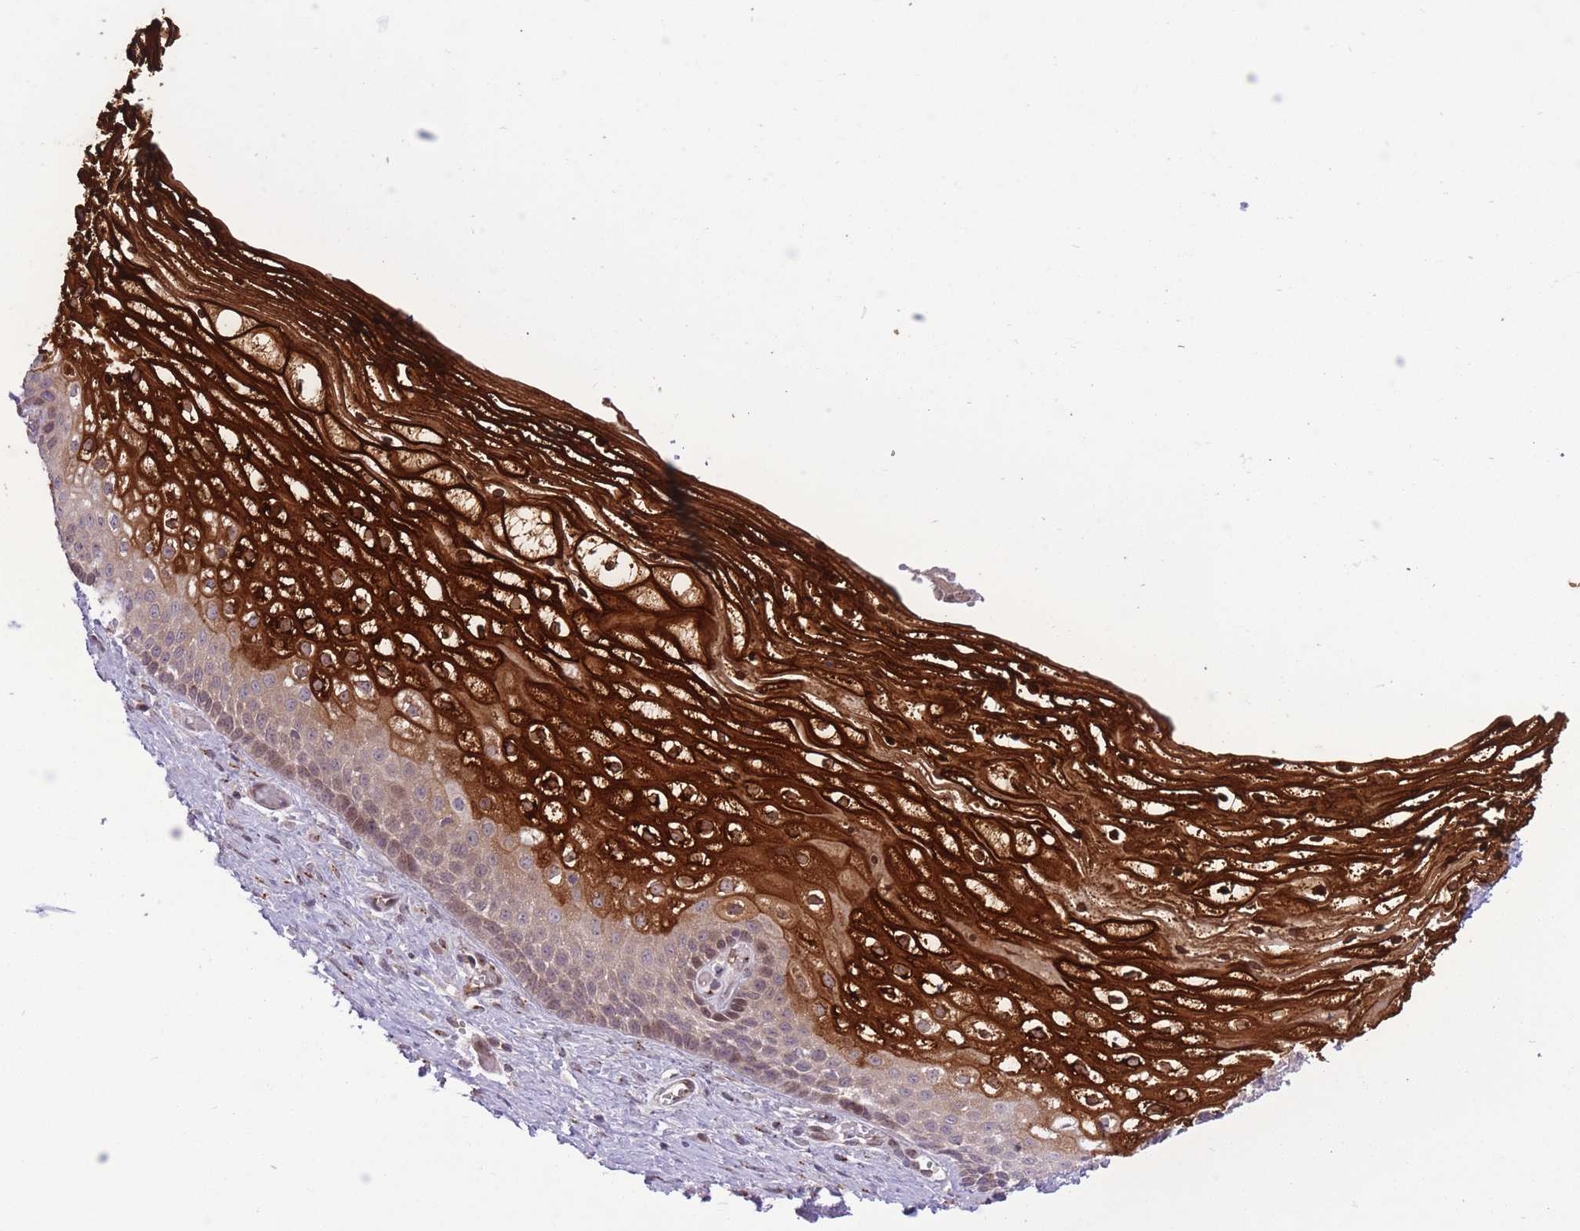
{"staining": {"intensity": "strong", "quantity": "<25%", "location": "cytoplasmic/membranous"}, "tissue": "vagina", "cell_type": "Squamous epithelial cells", "image_type": "normal", "snomed": [{"axis": "morphology", "description": "Normal tissue, NOS"}, {"axis": "topography", "description": "Vagina"}], "caption": "Immunohistochemical staining of normal vagina demonstrates strong cytoplasmic/membranous protein staining in about <25% of squamous epithelial cells. Using DAB (brown) and hematoxylin (blue) stains, captured at high magnification using brightfield microscopy.", "gene": "ZBED5", "patient": {"sex": "female", "age": 59}}